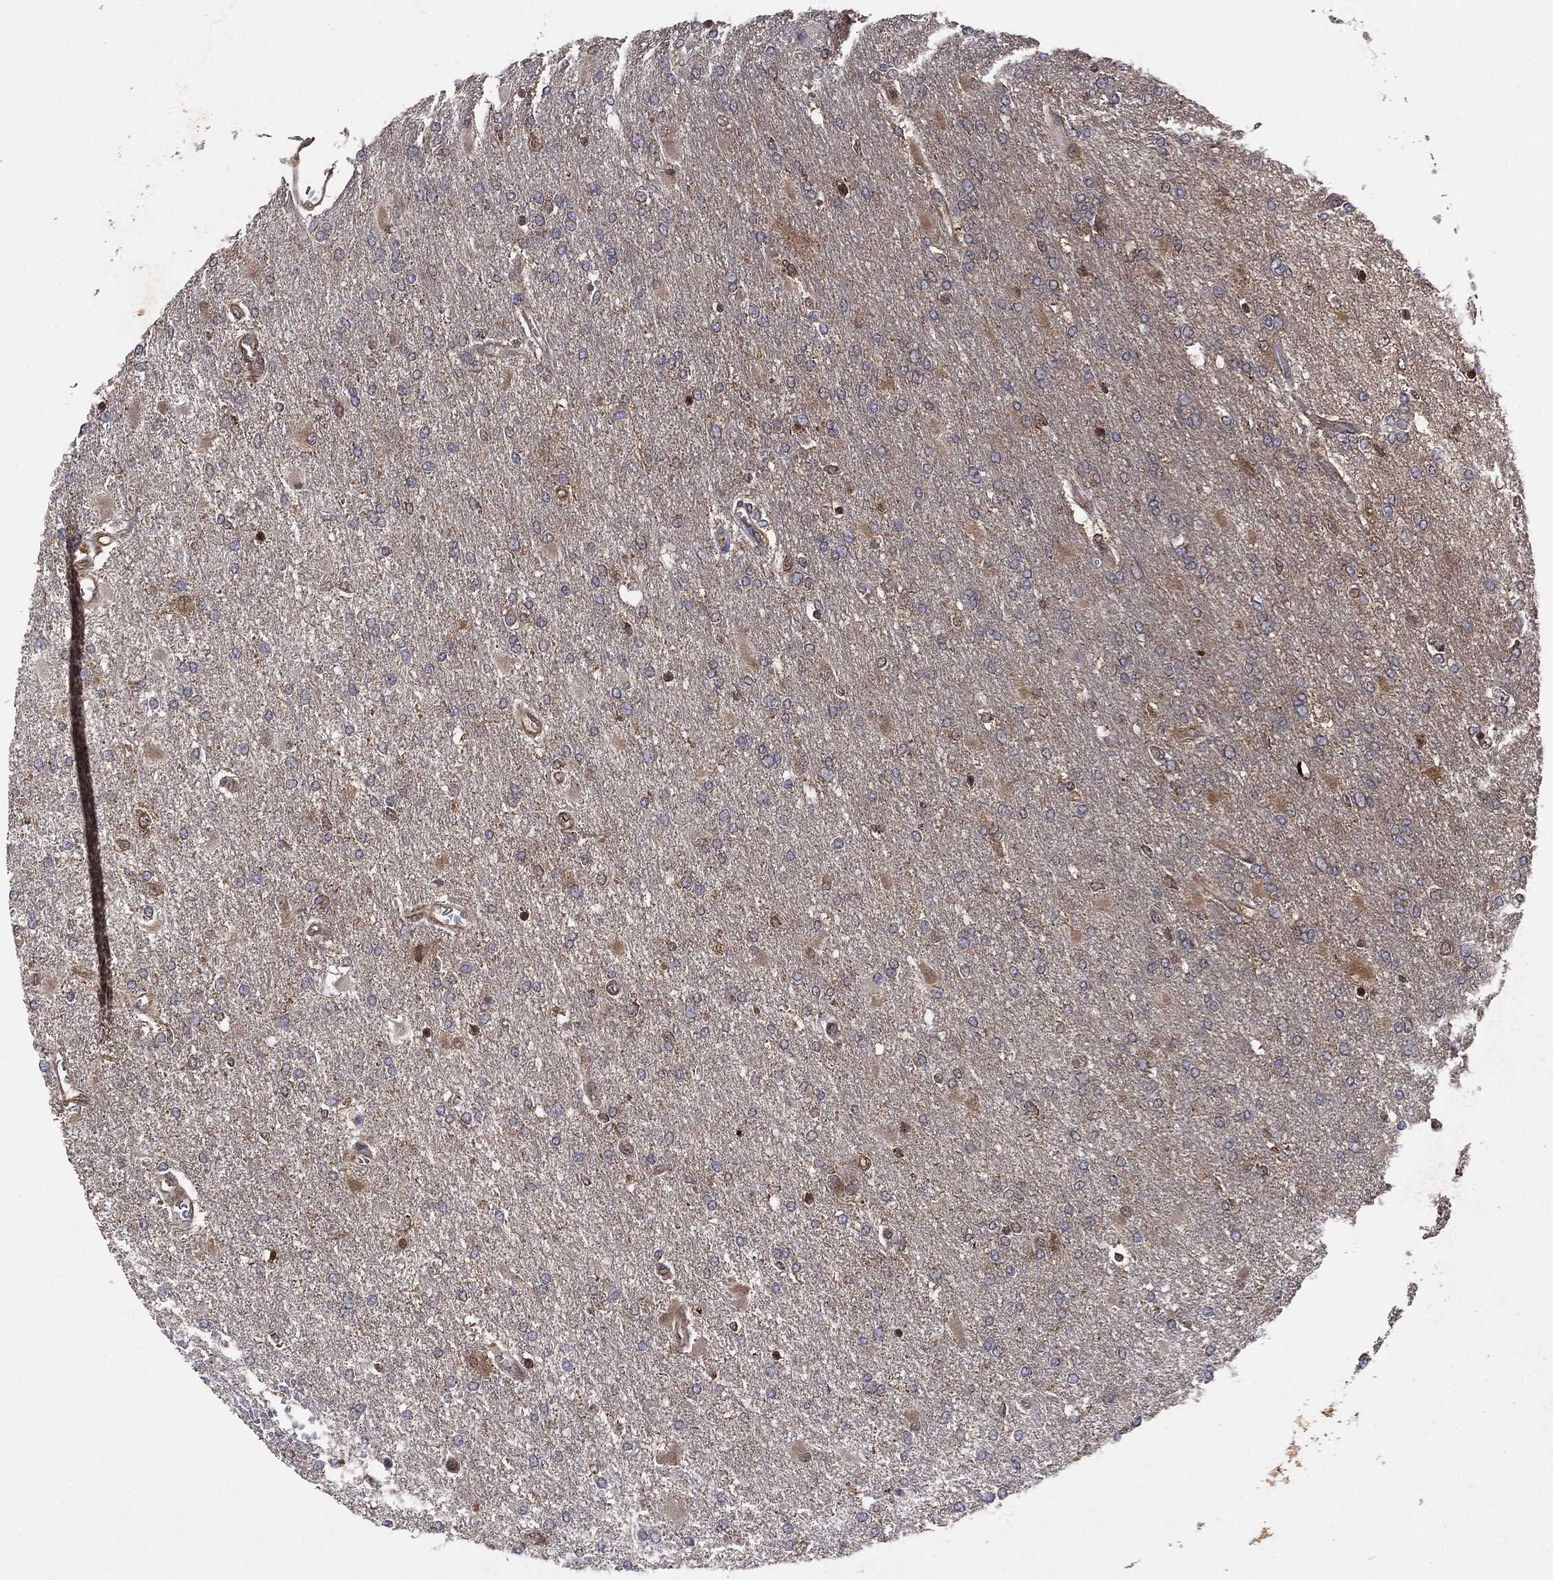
{"staining": {"intensity": "negative", "quantity": "none", "location": "none"}, "tissue": "glioma", "cell_type": "Tumor cells", "image_type": "cancer", "snomed": [{"axis": "morphology", "description": "Glioma, malignant, High grade"}, {"axis": "topography", "description": "Cerebral cortex"}], "caption": "IHC image of neoplastic tissue: glioma stained with DAB (3,3'-diaminobenzidine) shows no significant protein expression in tumor cells.", "gene": "NME1", "patient": {"sex": "male", "age": 79}}